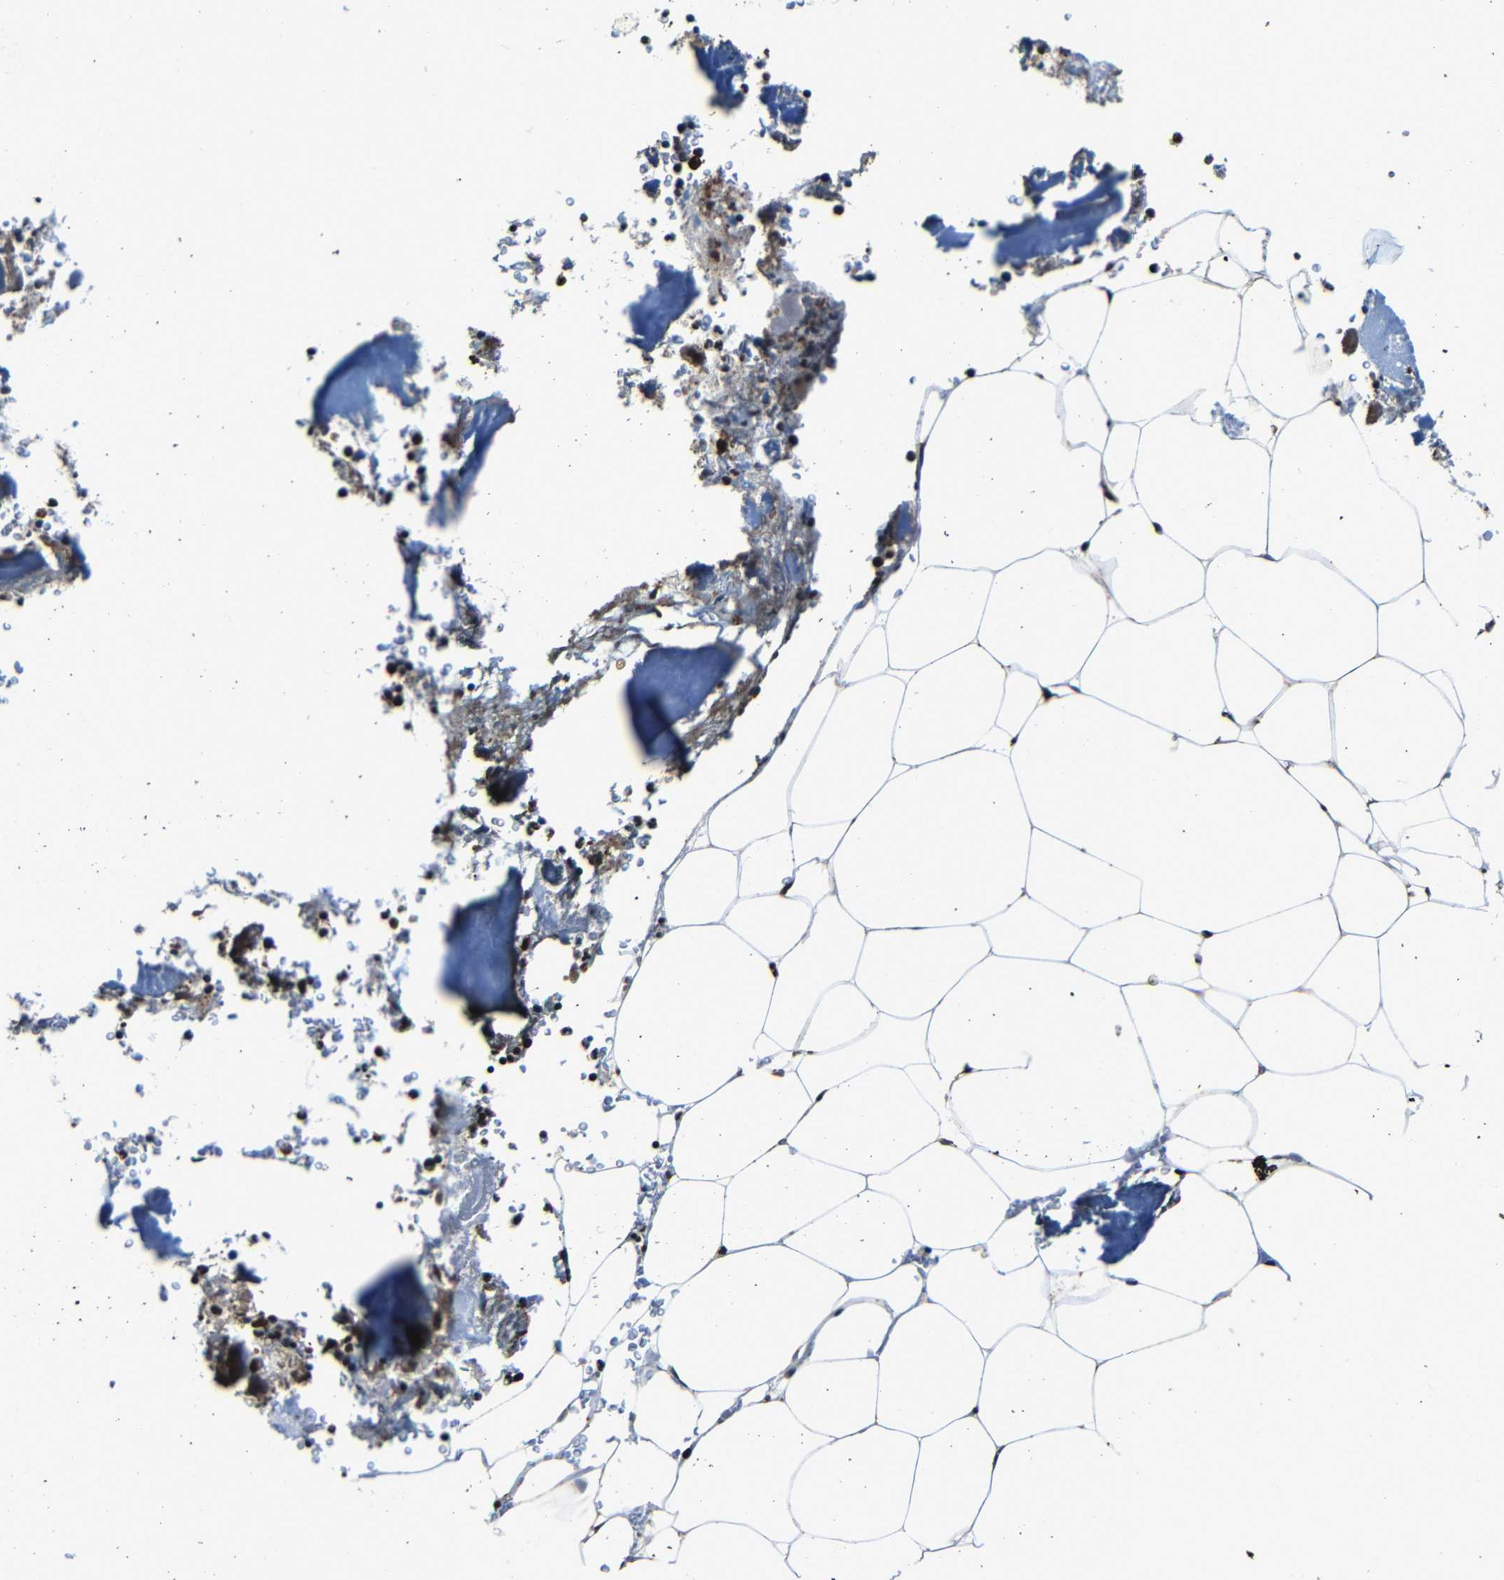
{"staining": {"intensity": "strong", "quantity": ">75%", "location": "cytoplasmic/membranous,nuclear"}, "tissue": "bone marrow", "cell_type": "Hematopoietic cells", "image_type": "normal", "snomed": [{"axis": "morphology", "description": "Normal tissue, NOS"}, {"axis": "topography", "description": "Bone marrow"}], "caption": "An immunohistochemistry (IHC) histopathology image of benign tissue is shown. Protein staining in brown highlights strong cytoplasmic/membranous,nuclear positivity in bone marrow within hematopoietic cells. The staining is performed using DAB brown chromogen to label protein expression. The nuclei are counter-stained blue using hematoxylin.", "gene": "NCBP3", "patient": {"sex": "male"}}